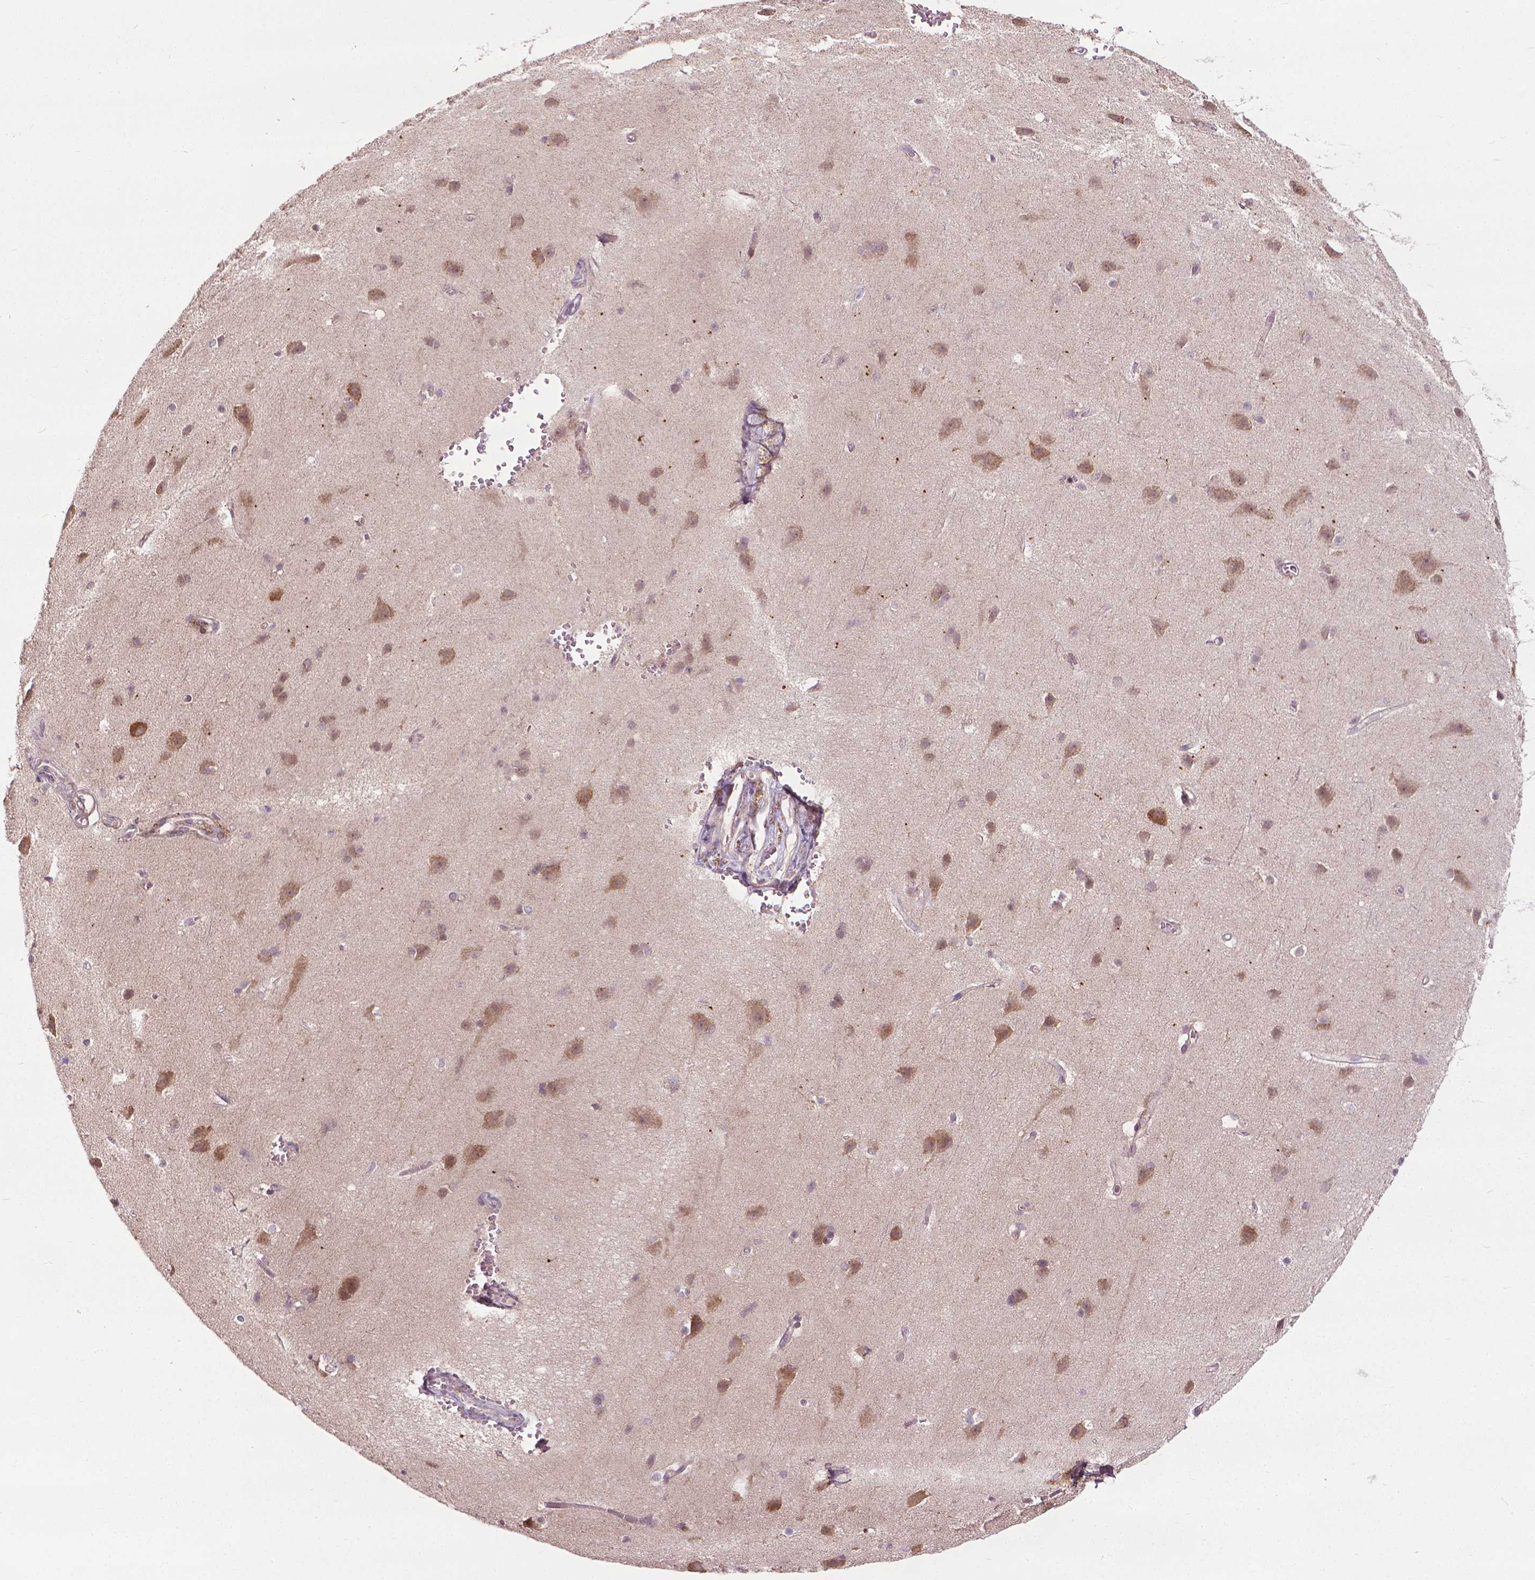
{"staining": {"intensity": "negative", "quantity": "none", "location": "none"}, "tissue": "cerebral cortex", "cell_type": "Endothelial cells", "image_type": "normal", "snomed": [{"axis": "morphology", "description": "Normal tissue, NOS"}, {"axis": "topography", "description": "Cerebral cortex"}], "caption": "High magnification brightfield microscopy of unremarkable cerebral cortex stained with DAB (brown) and counterstained with hematoxylin (blue): endothelial cells show no significant expression. Nuclei are stained in blue.", "gene": "PRAG1", "patient": {"sex": "male", "age": 37}}